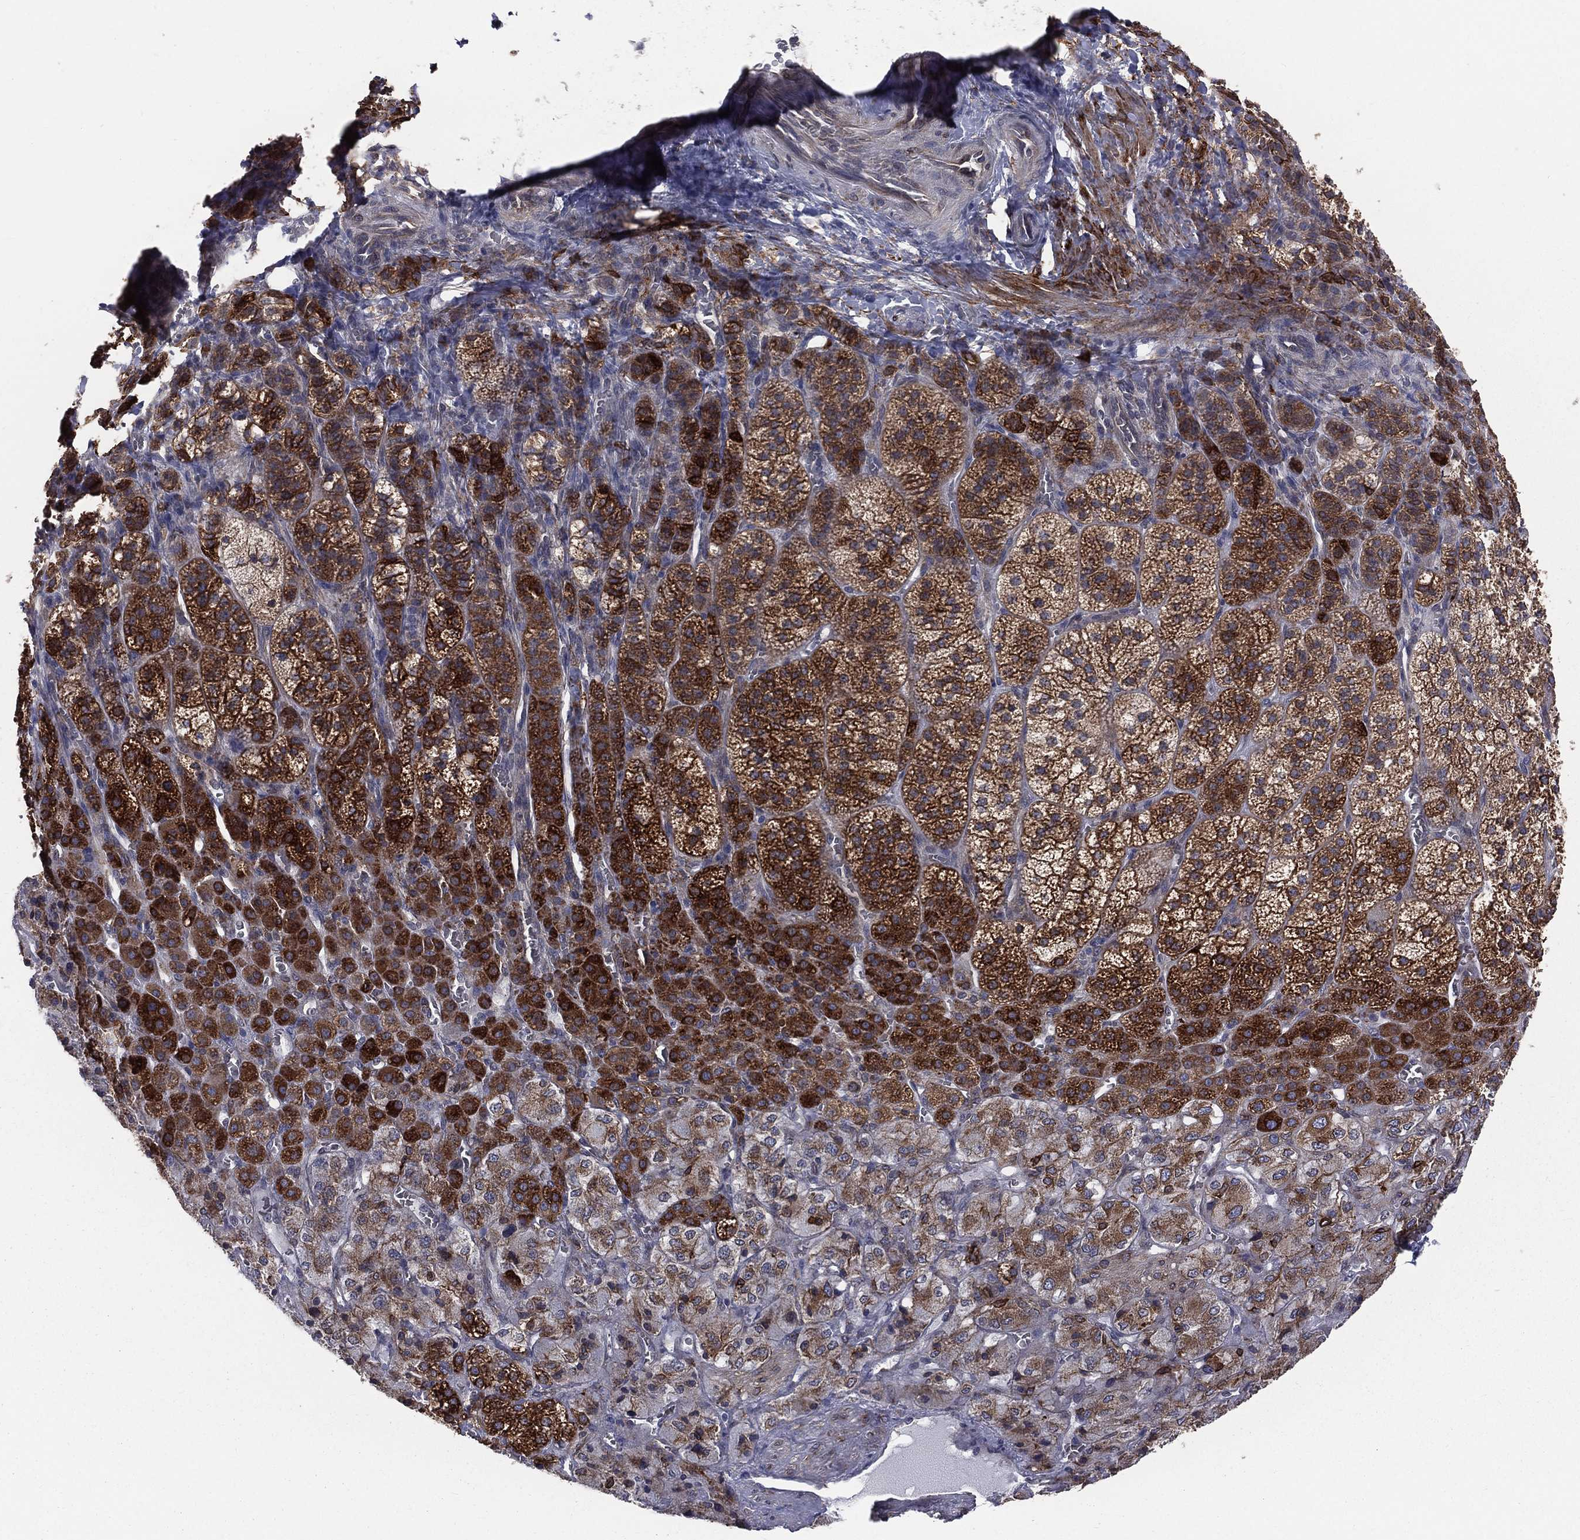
{"staining": {"intensity": "strong", "quantity": "25%-75%", "location": "cytoplasmic/membranous"}, "tissue": "adrenal gland", "cell_type": "Glandular cells", "image_type": "normal", "snomed": [{"axis": "morphology", "description": "Normal tissue, NOS"}, {"axis": "topography", "description": "Adrenal gland"}], "caption": "Strong cytoplasmic/membranous protein expression is identified in about 25%-75% of glandular cells in adrenal gland. (IHC, brightfield microscopy, high magnification).", "gene": "PGRMC1", "patient": {"sex": "female", "age": 60}}